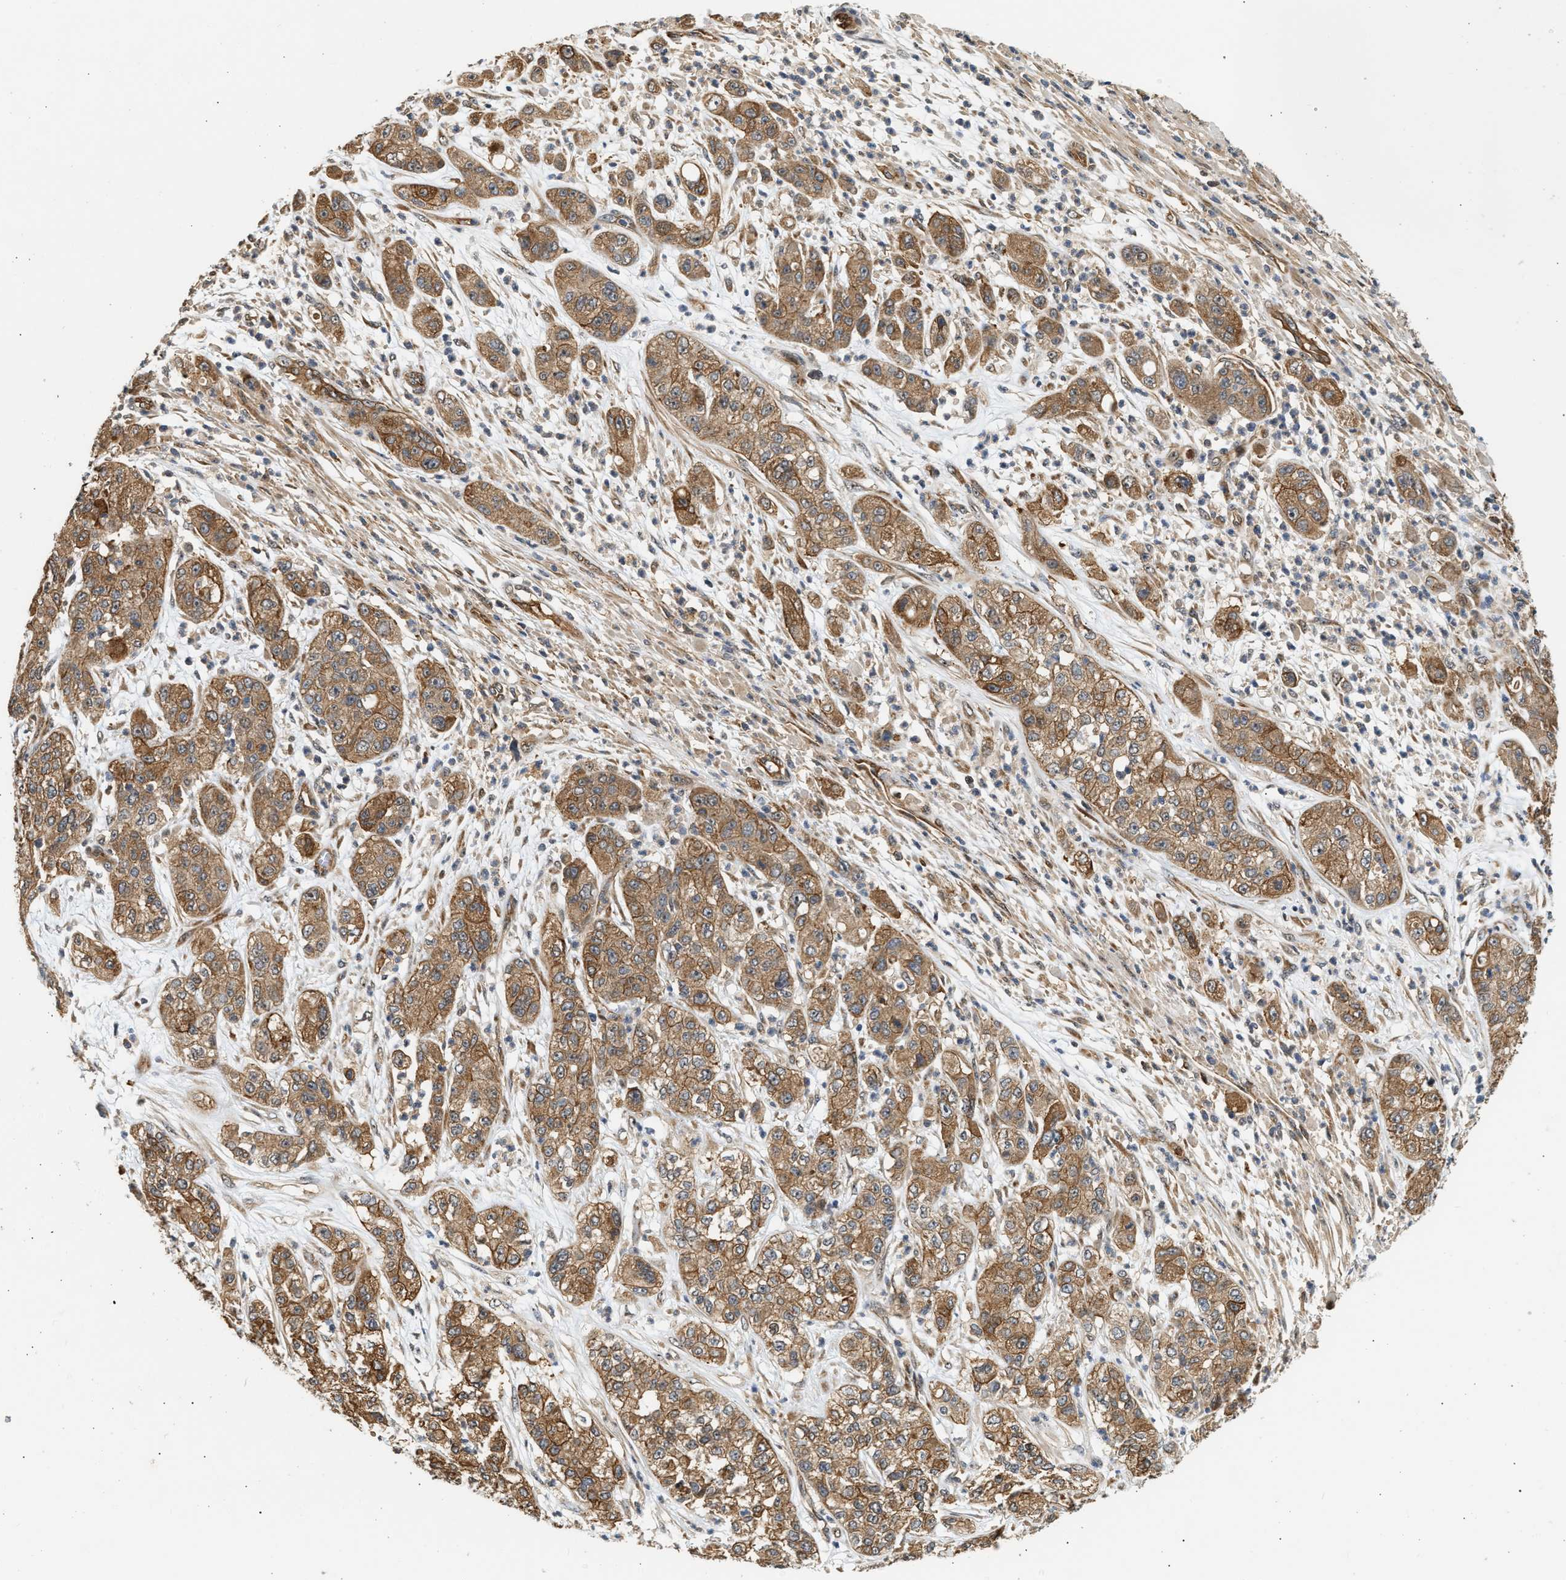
{"staining": {"intensity": "moderate", "quantity": ">75%", "location": "cytoplasmic/membranous"}, "tissue": "pancreatic cancer", "cell_type": "Tumor cells", "image_type": "cancer", "snomed": [{"axis": "morphology", "description": "Adenocarcinoma, NOS"}, {"axis": "topography", "description": "Pancreas"}], "caption": "A brown stain labels moderate cytoplasmic/membranous staining of a protein in human pancreatic cancer tumor cells. (IHC, brightfield microscopy, high magnification).", "gene": "DUSP14", "patient": {"sex": "female", "age": 78}}